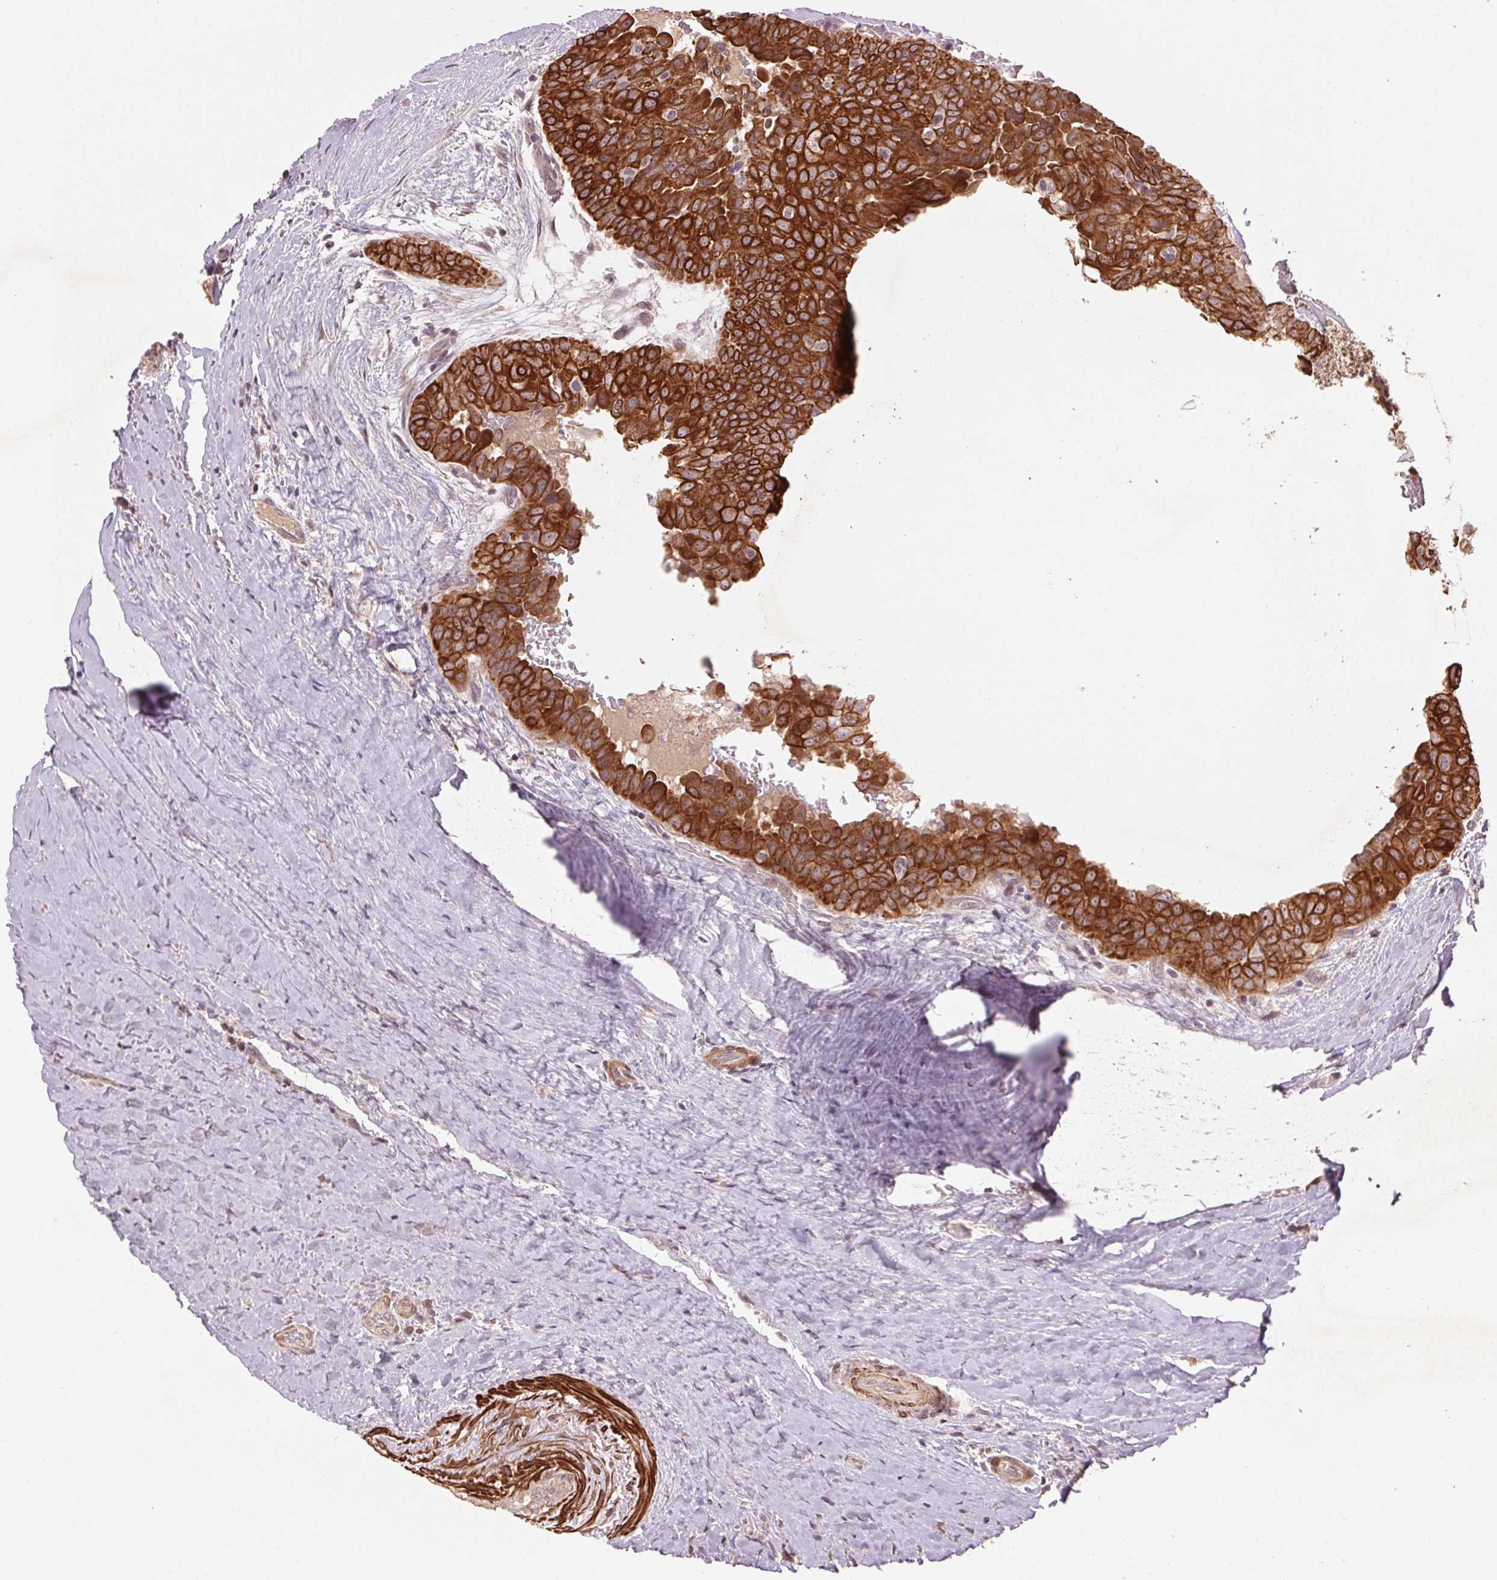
{"staining": {"intensity": "strong", "quantity": ">75%", "location": "cytoplasmic/membranous"}, "tissue": "thyroid cancer", "cell_type": "Tumor cells", "image_type": "cancer", "snomed": [{"axis": "morphology", "description": "Papillary adenocarcinoma, NOS"}, {"axis": "morphology", "description": "Papillary adenoma metastatic"}, {"axis": "topography", "description": "Thyroid gland"}], "caption": "A brown stain shows strong cytoplasmic/membranous positivity of a protein in thyroid cancer (papillary adenocarcinoma) tumor cells.", "gene": "SMLR1", "patient": {"sex": "female", "age": 50}}